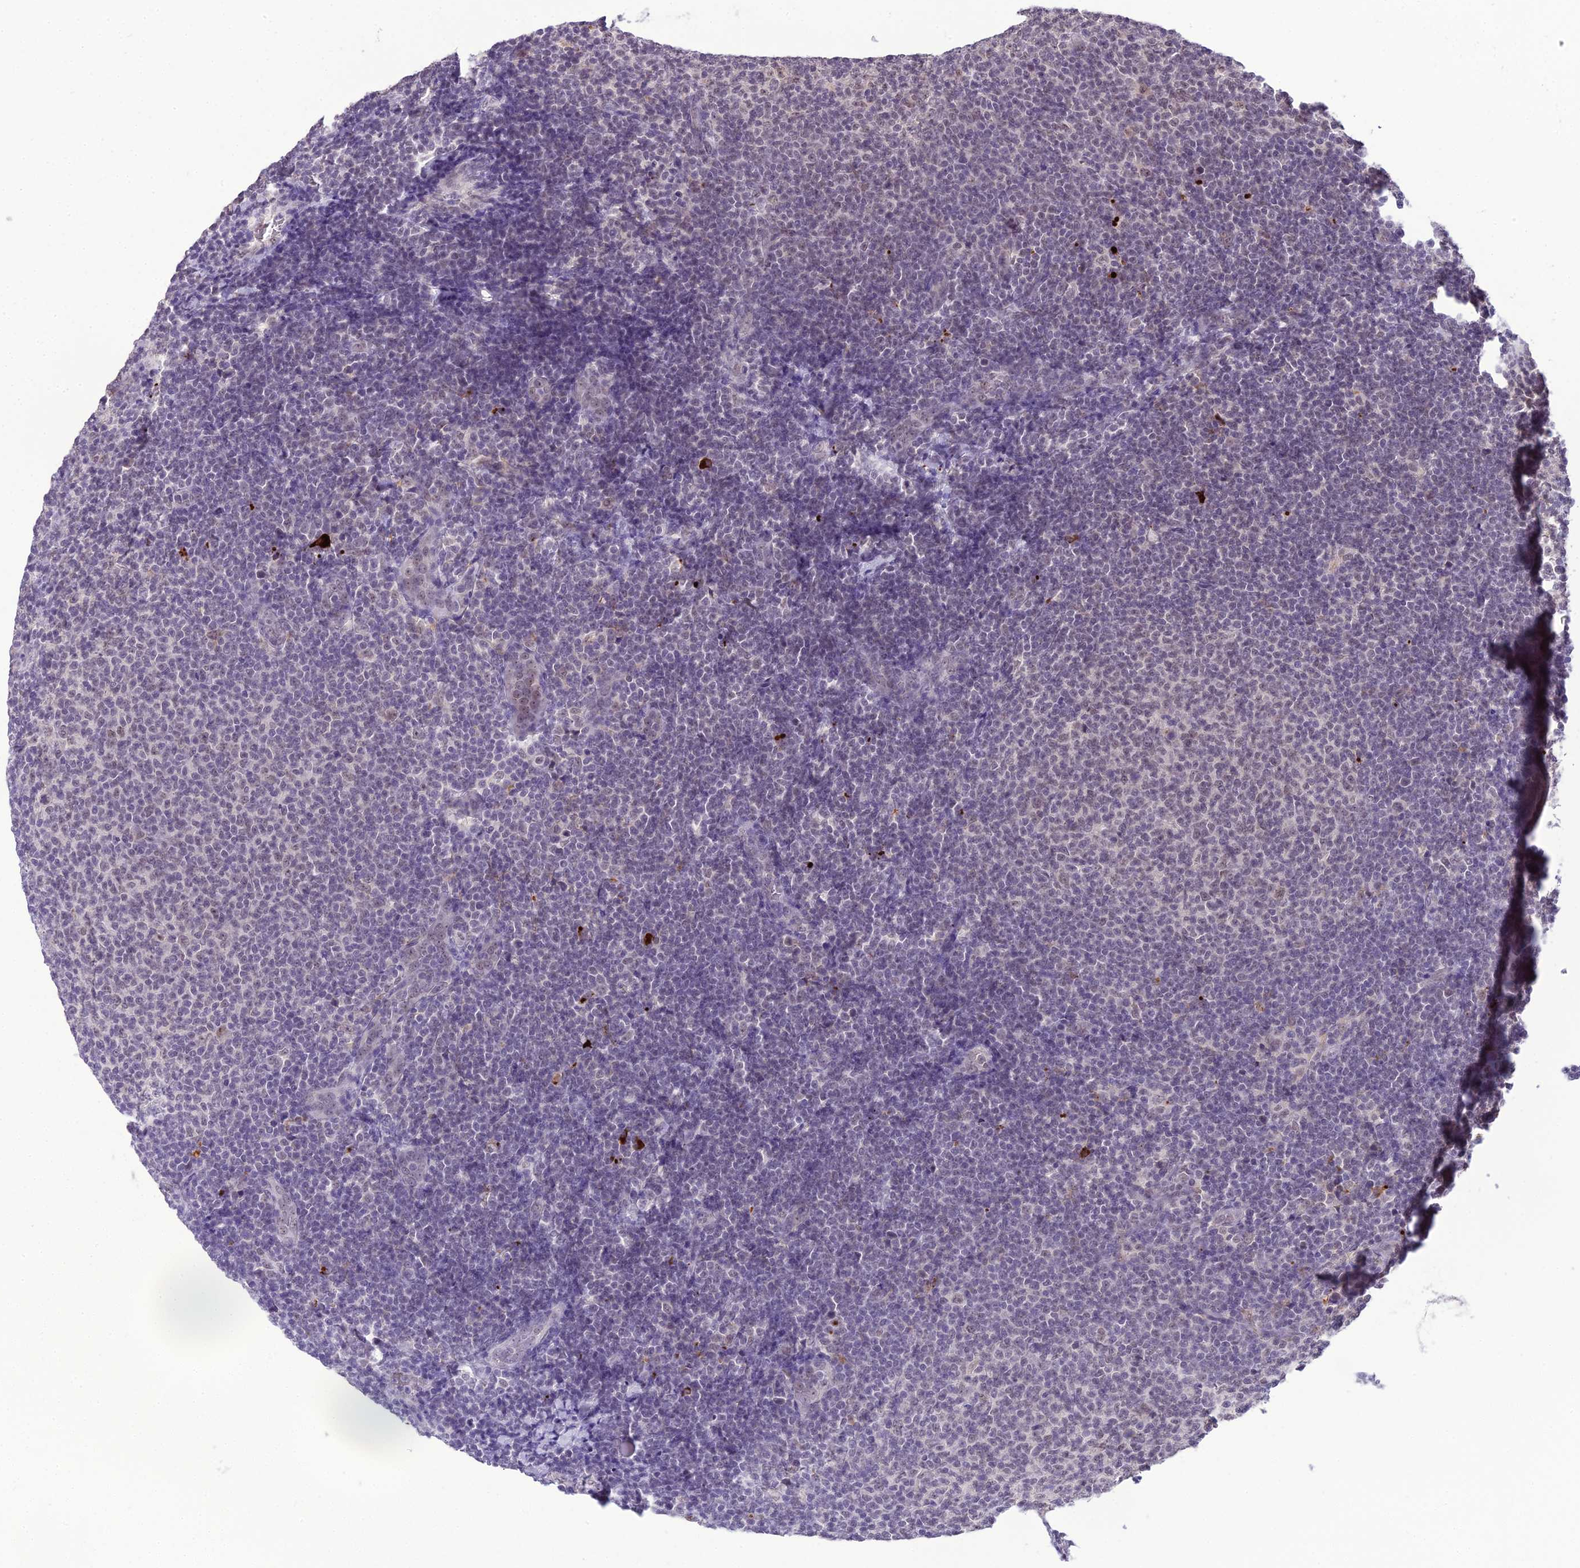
{"staining": {"intensity": "weak", "quantity": "<25%", "location": "nuclear"}, "tissue": "lymphoma", "cell_type": "Tumor cells", "image_type": "cancer", "snomed": [{"axis": "morphology", "description": "Malignant lymphoma, non-Hodgkin's type, Low grade"}, {"axis": "topography", "description": "Lymph node"}], "caption": "Tumor cells are negative for brown protein staining in malignant lymphoma, non-Hodgkin's type (low-grade).", "gene": "SH3RF3", "patient": {"sex": "male", "age": 66}}